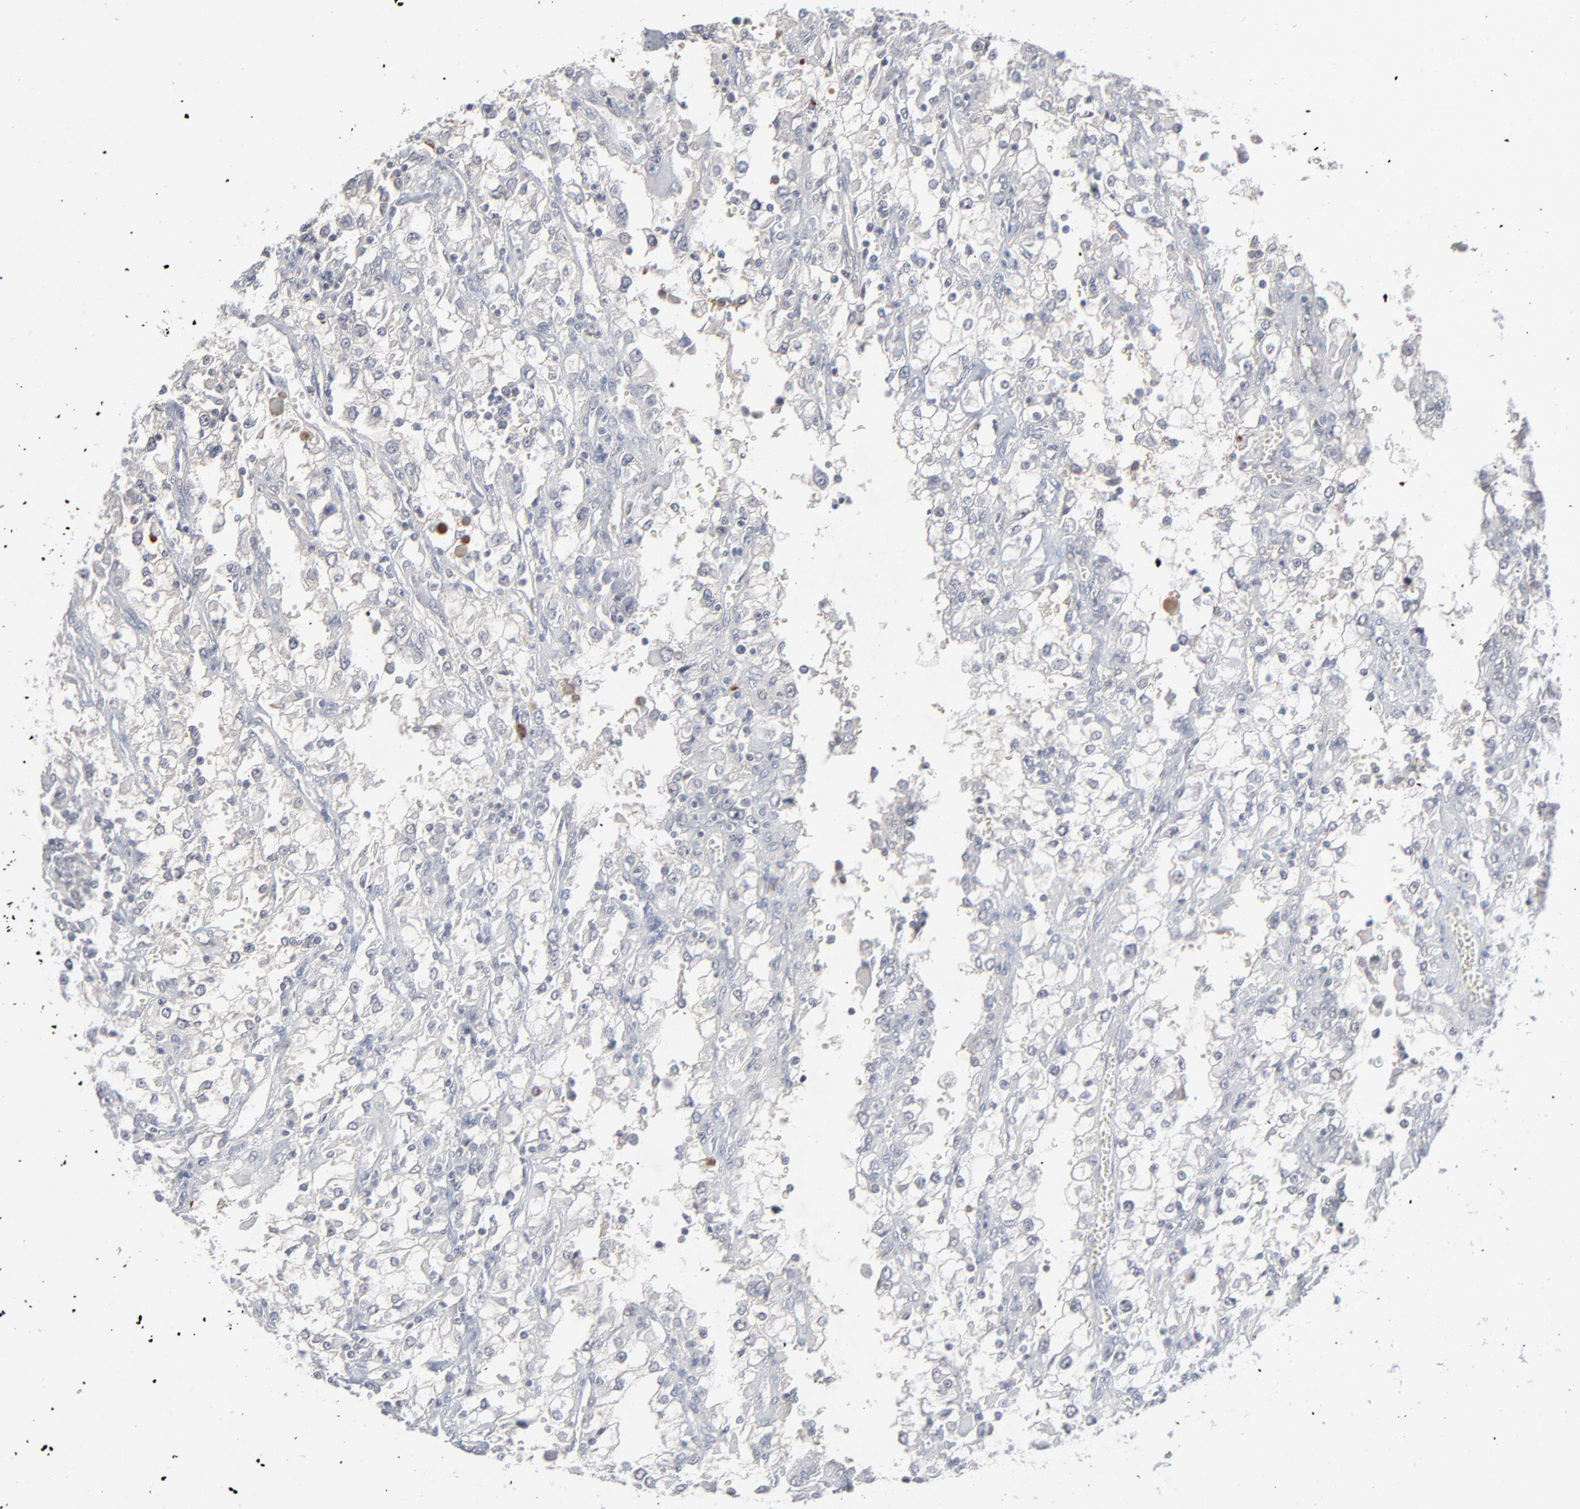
{"staining": {"intensity": "negative", "quantity": "none", "location": "none"}, "tissue": "renal cancer", "cell_type": "Tumor cells", "image_type": "cancer", "snomed": [{"axis": "morphology", "description": "Adenocarcinoma, NOS"}, {"axis": "topography", "description": "Kidney"}], "caption": "Tumor cells show no significant protein positivity in renal cancer.", "gene": "MPHOSPH6", "patient": {"sex": "female", "age": 52}}